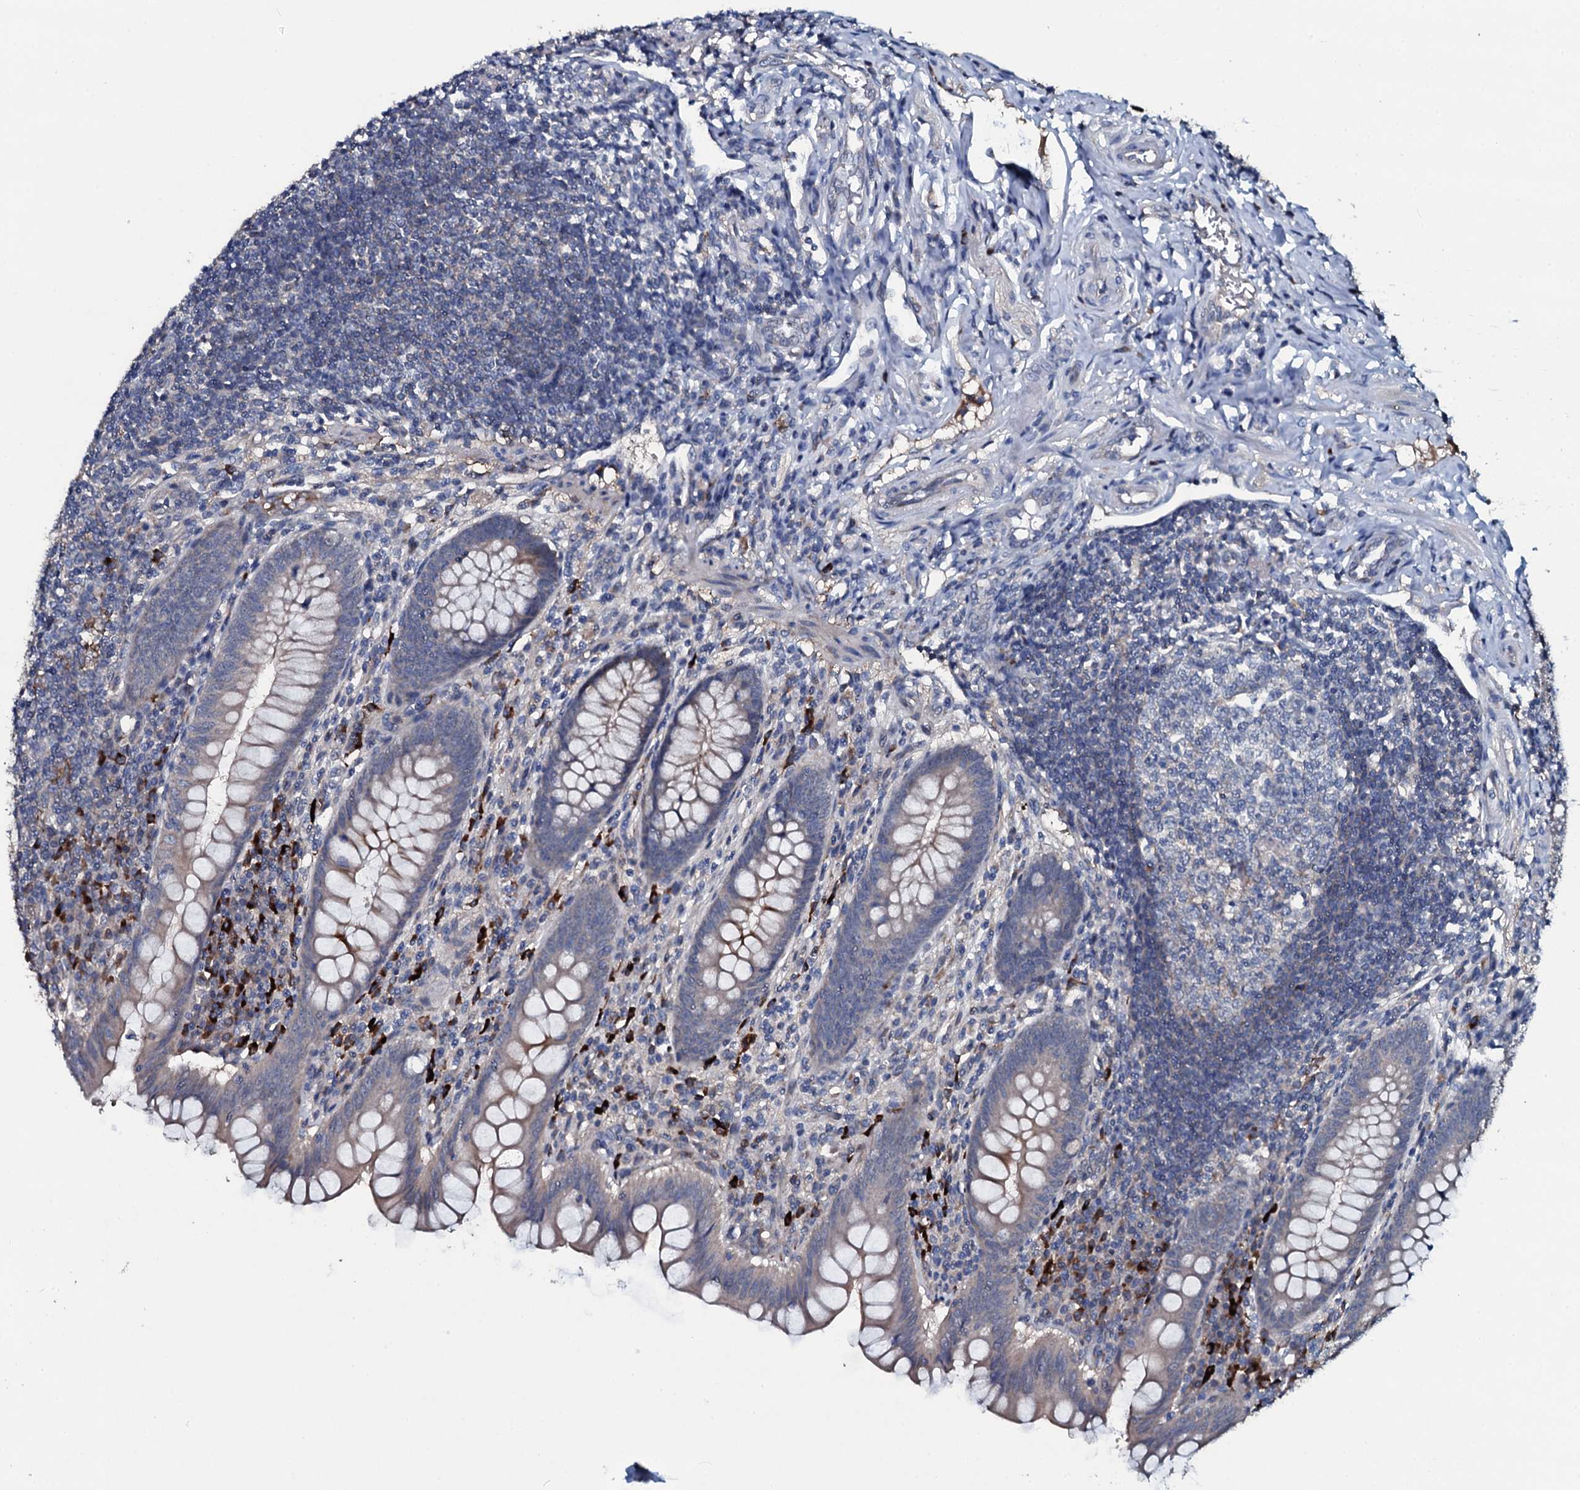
{"staining": {"intensity": "weak", "quantity": "<25%", "location": "cytoplasmic/membranous"}, "tissue": "appendix", "cell_type": "Glandular cells", "image_type": "normal", "snomed": [{"axis": "morphology", "description": "Normal tissue, NOS"}, {"axis": "topography", "description": "Appendix"}], "caption": "The image shows no significant staining in glandular cells of appendix.", "gene": "IL12B", "patient": {"sex": "female", "age": 33}}